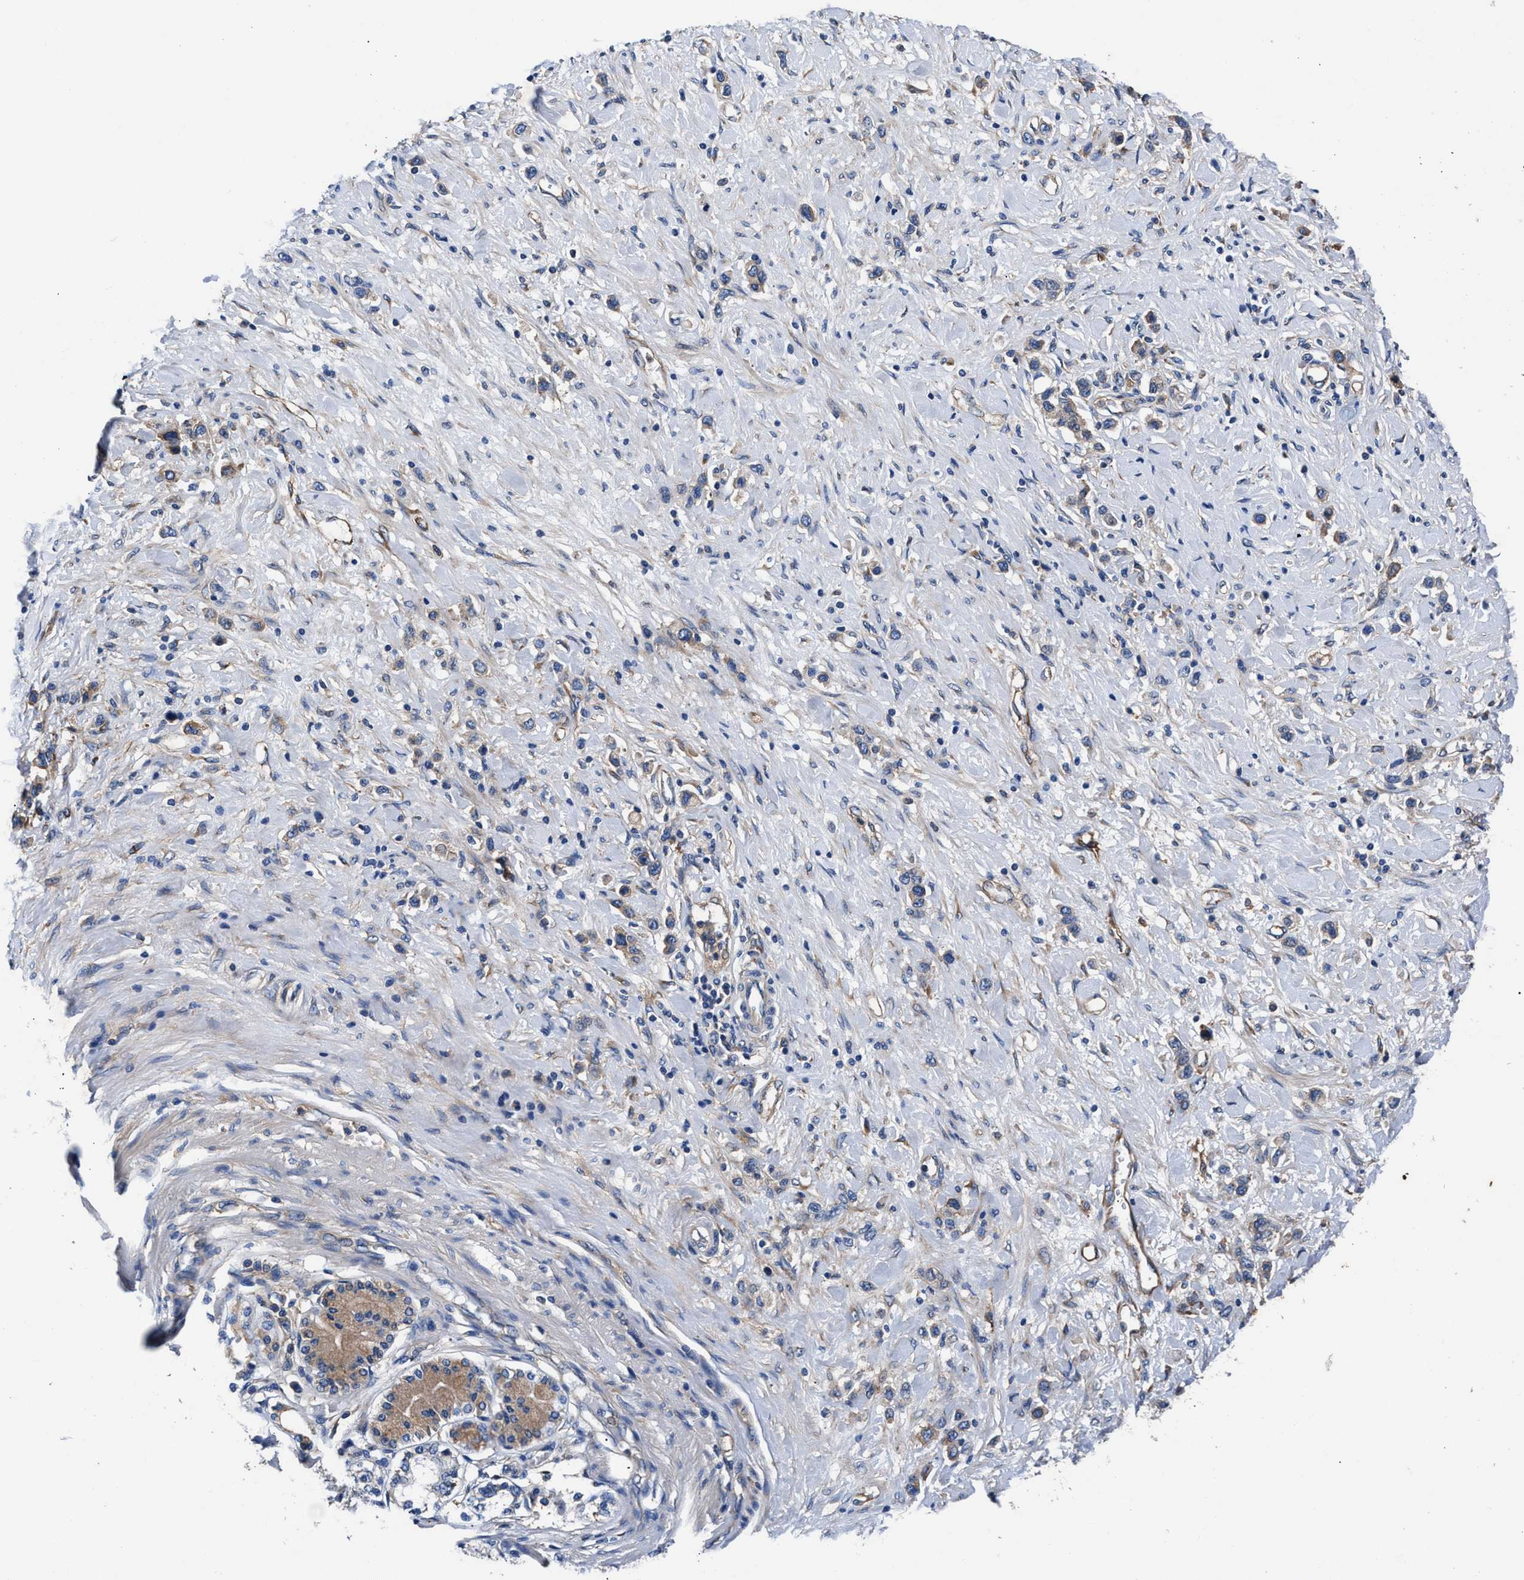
{"staining": {"intensity": "weak", "quantity": "<25%", "location": "cytoplasmic/membranous"}, "tissue": "stomach cancer", "cell_type": "Tumor cells", "image_type": "cancer", "snomed": [{"axis": "morphology", "description": "Adenocarcinoma, NOS"}, {"axis": "topography", "description": "Stomach"}], "caption": "A histopathology image of human stomach adenocarcinoma is negative for staining in tumor cells.", "gene": "SH3GL1", "patient": {"sex": "female", "age": 65}}